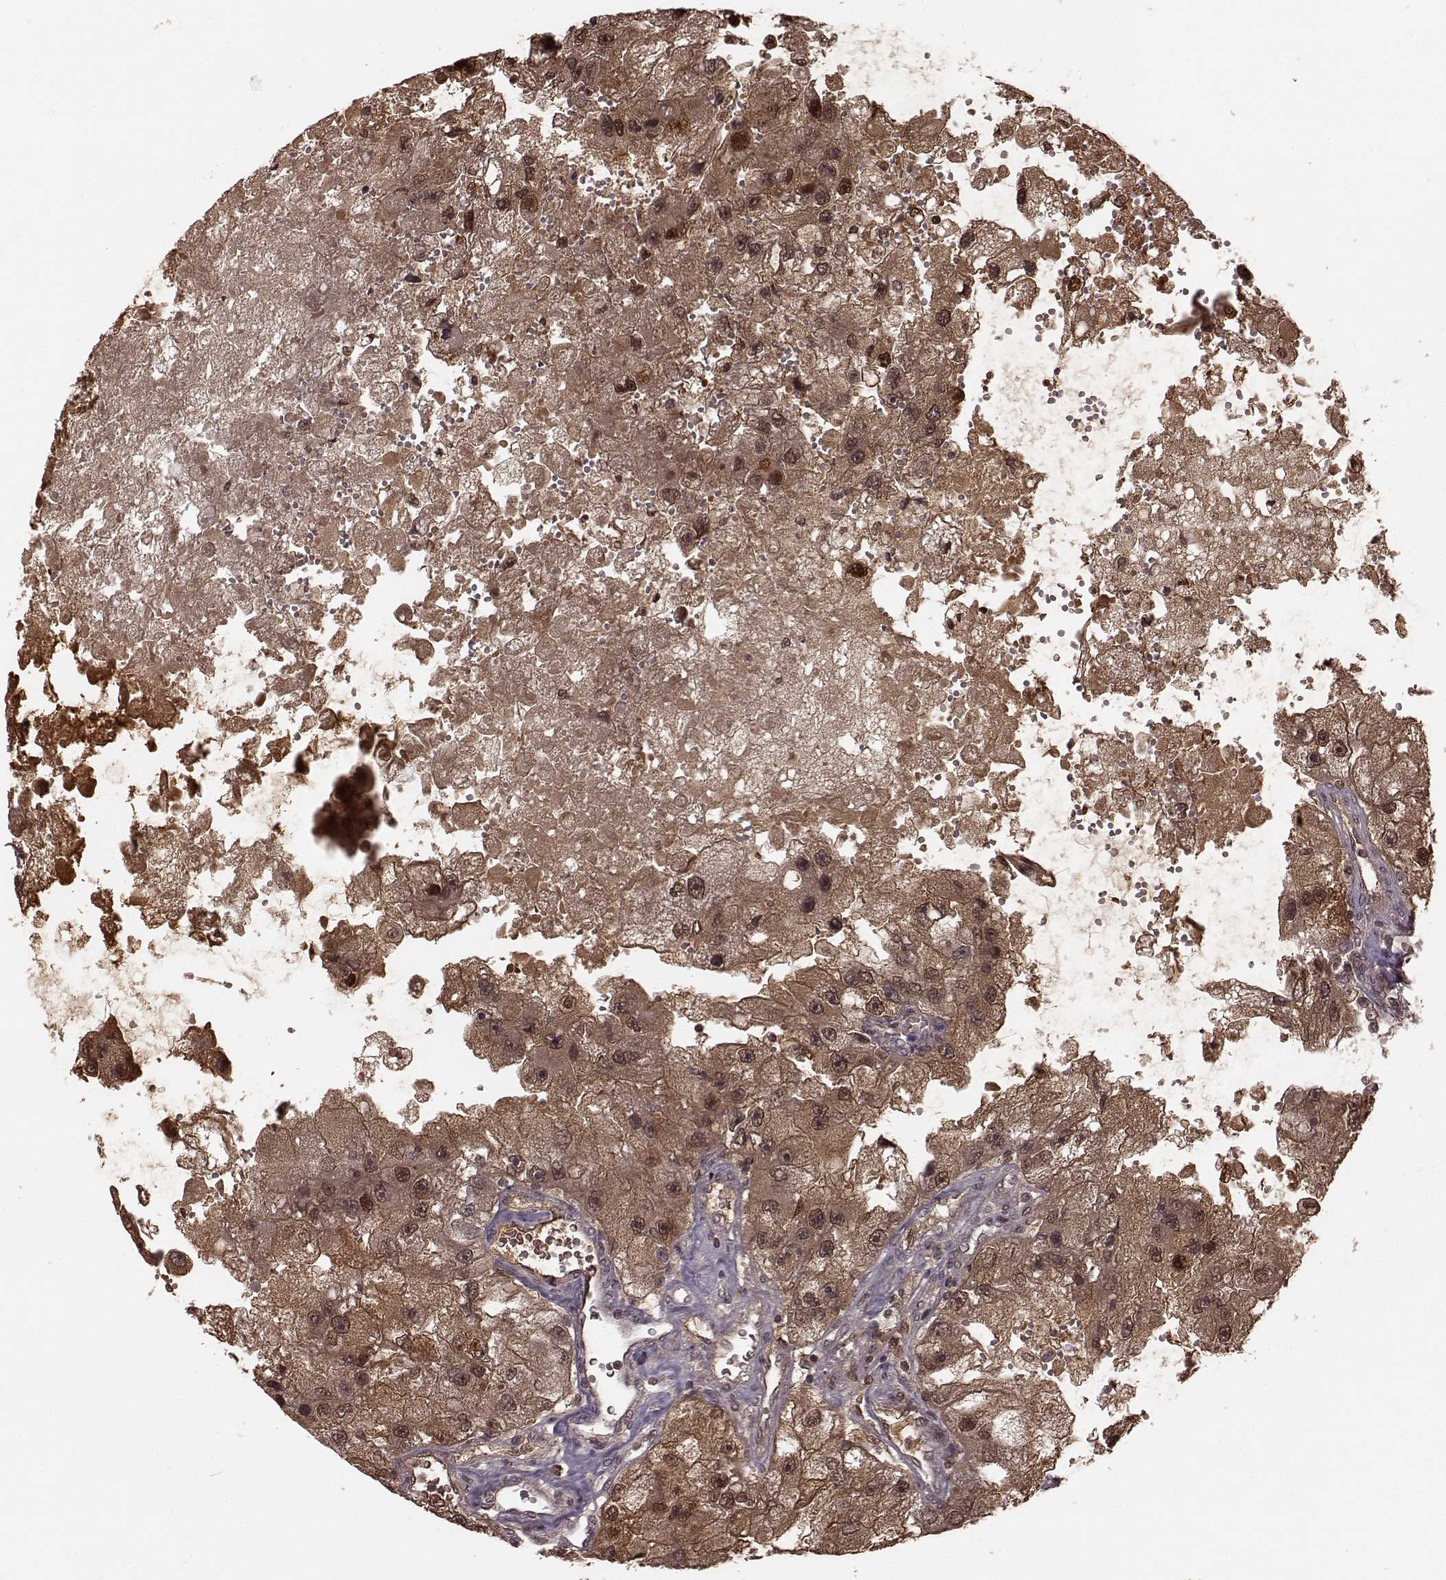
{"staining": {"intensity": "moderate", "quantity": ">75%", "location": "cytoplasmic/membranous,nuclear"}, "tissue": "renal cancer", "cell_type": "Tumor cells", "image_type": "cancer", "snomed": [{"axis": "morphology", "description": "Adenocarcinoma, NOS"}, {"axis": "topography", "description": "Kidney"}], "caption": "A photomicrograph of renal adenocarcinoma stained for a protein shows moderate cytoplasmic/membranous and nuclear brown staining in tumor cells.", "gene": "GSS", "patient": {"sex": "male", "age": 63}}